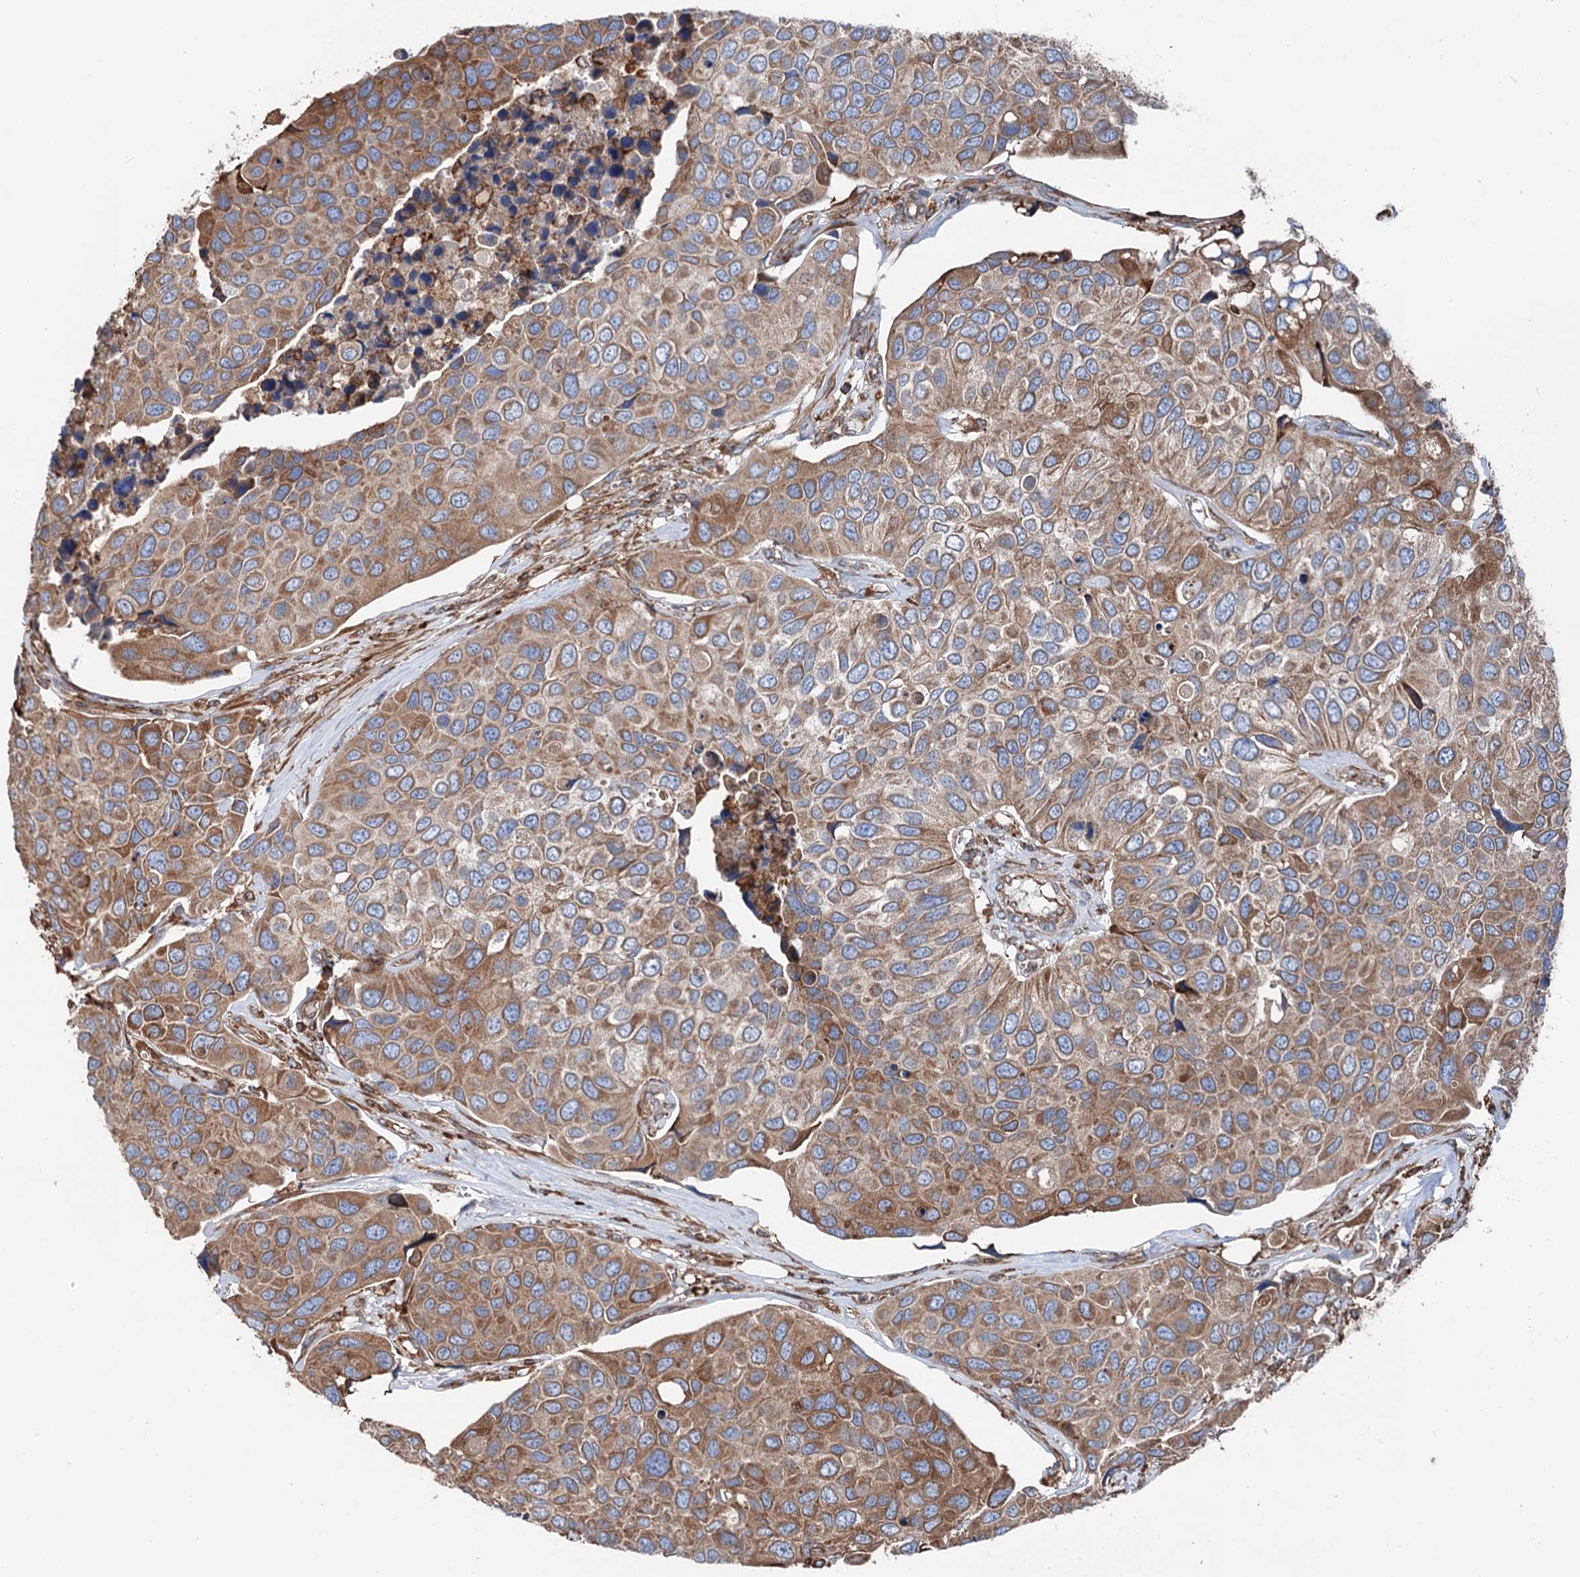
{"staining": {"intensity": "moderate", "quantity": ">75%", "location": "cytoplasmic/membranous"}, "tissue": "urothelial cancer", "cell_type": "Tumor cells", "image_type": "cancer", "snomed": [{"axis": "morphology", "description": "Urothelial carcinoma, High grade"}, {"axis": "topography", "description": "Urinary bladder"}], "caption": "Immunohistochemical staining of human high-grade urothelial carcinoma shows medium levels of moderate cytoplasmic/membranous protein positivity in approximately >75% of tumor cells.", "gene": "ERP29", "patient": {"sex": "male", "age": 74}}